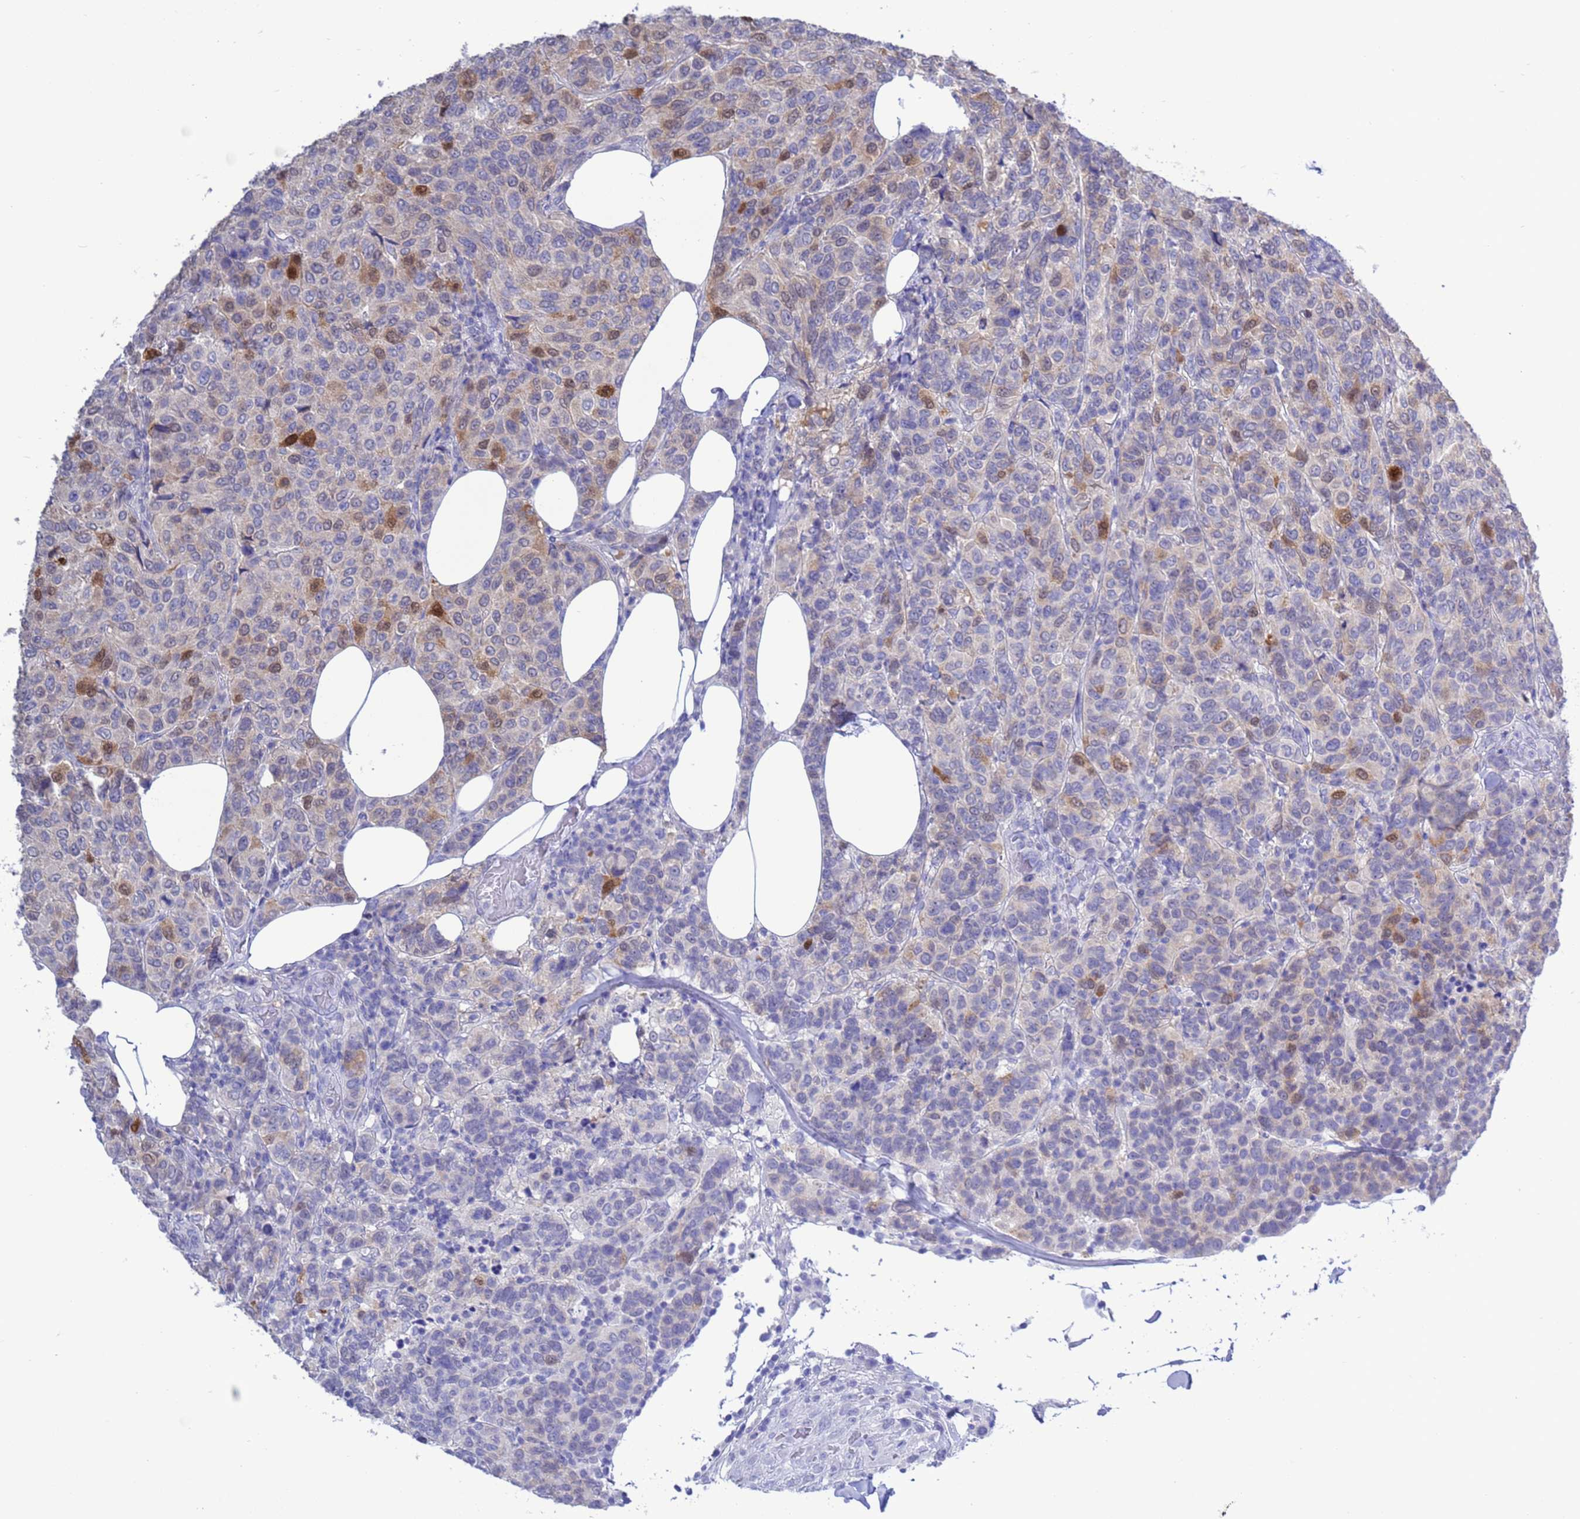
{"staining": {"intensity": "moderate", "quantity": "<25%", "location": "cytoplasmic/membranous,nuclear"}, "tissue": "breast cancer", "cell_type": "Tumor cells", "image_type": "cancer", "snomed": [{"axis": "morphology", "description": "Duct carcinoma"}, {"axis": "topography", "description": "Breast"}], "caption": "Tumor cells exhibit low levels of moderate cytoplasmic/membranous and nuclear positivity in approximately <25% of cells in breast infiltrating ductal carcinoma. Using DAB (3,3'-diaminobenzidine) (brown) and hematoxylin (blue) stains, captured at high magnification using brightfield microscopy.", "gene": "GSTM1", "patient": {"sex": "female", "age": 55}}